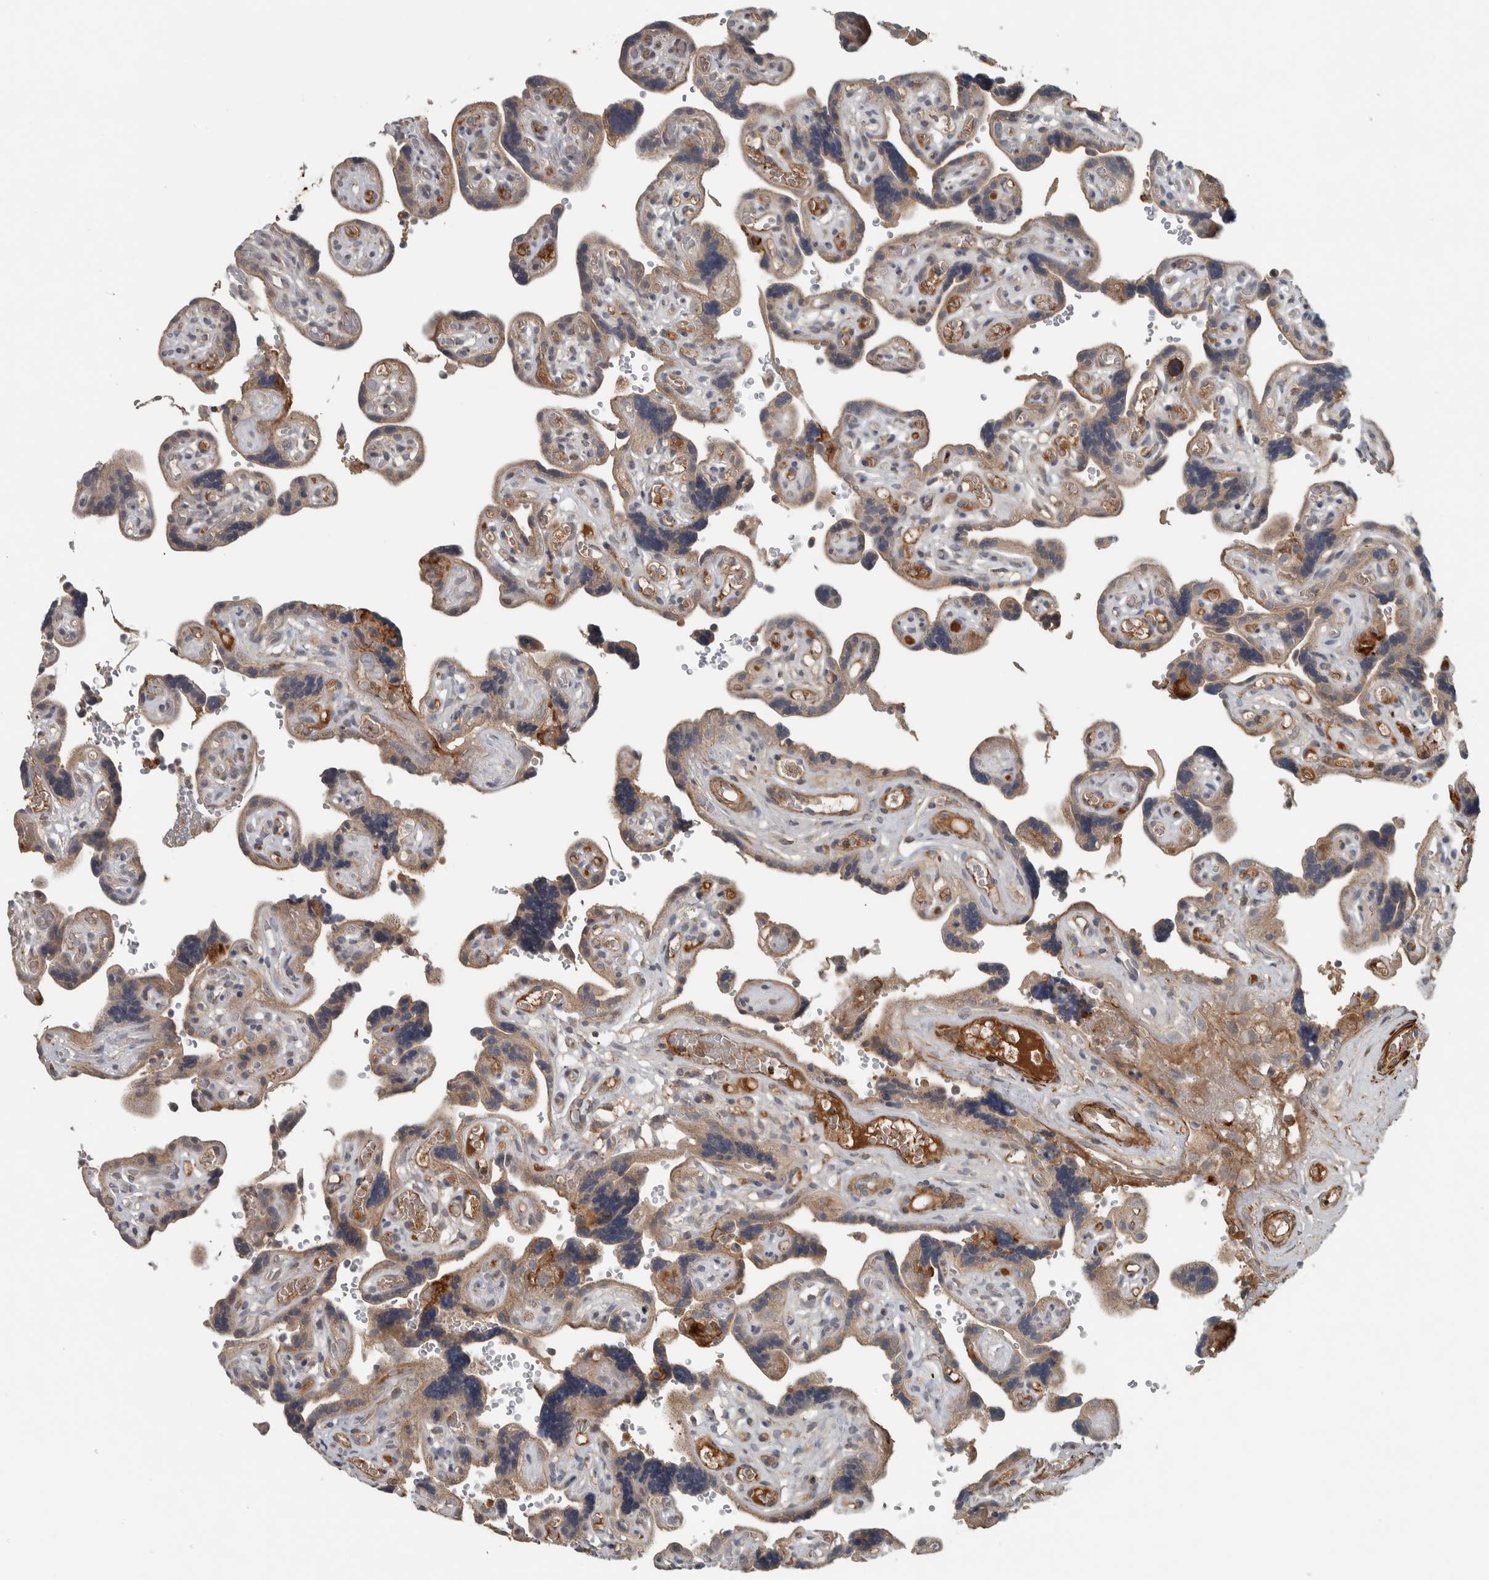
{"staining": {"intensity": "moderate", "quantity": ">75%", "location": "cytoplasmic/membranous"}, "tissue": "placenta", "cell_type": "Decidual cells", "image_type": "normal", "snomed": [{"axis": "morphology", "description": "Normal tissue, NOS"}, {"axis": "topography", "description": "Placenta"}], "caption": "IHC image of normal placenta: placenta stained using IHC reveals medium levels of moderate protein expression localized specifically in the cytoplasmic/membranous of decidual cells, appearing as a cytoplasmic/membranous brown color.", "gene": "LBHD1", "patient": {"sex": "female", "age": 30}}